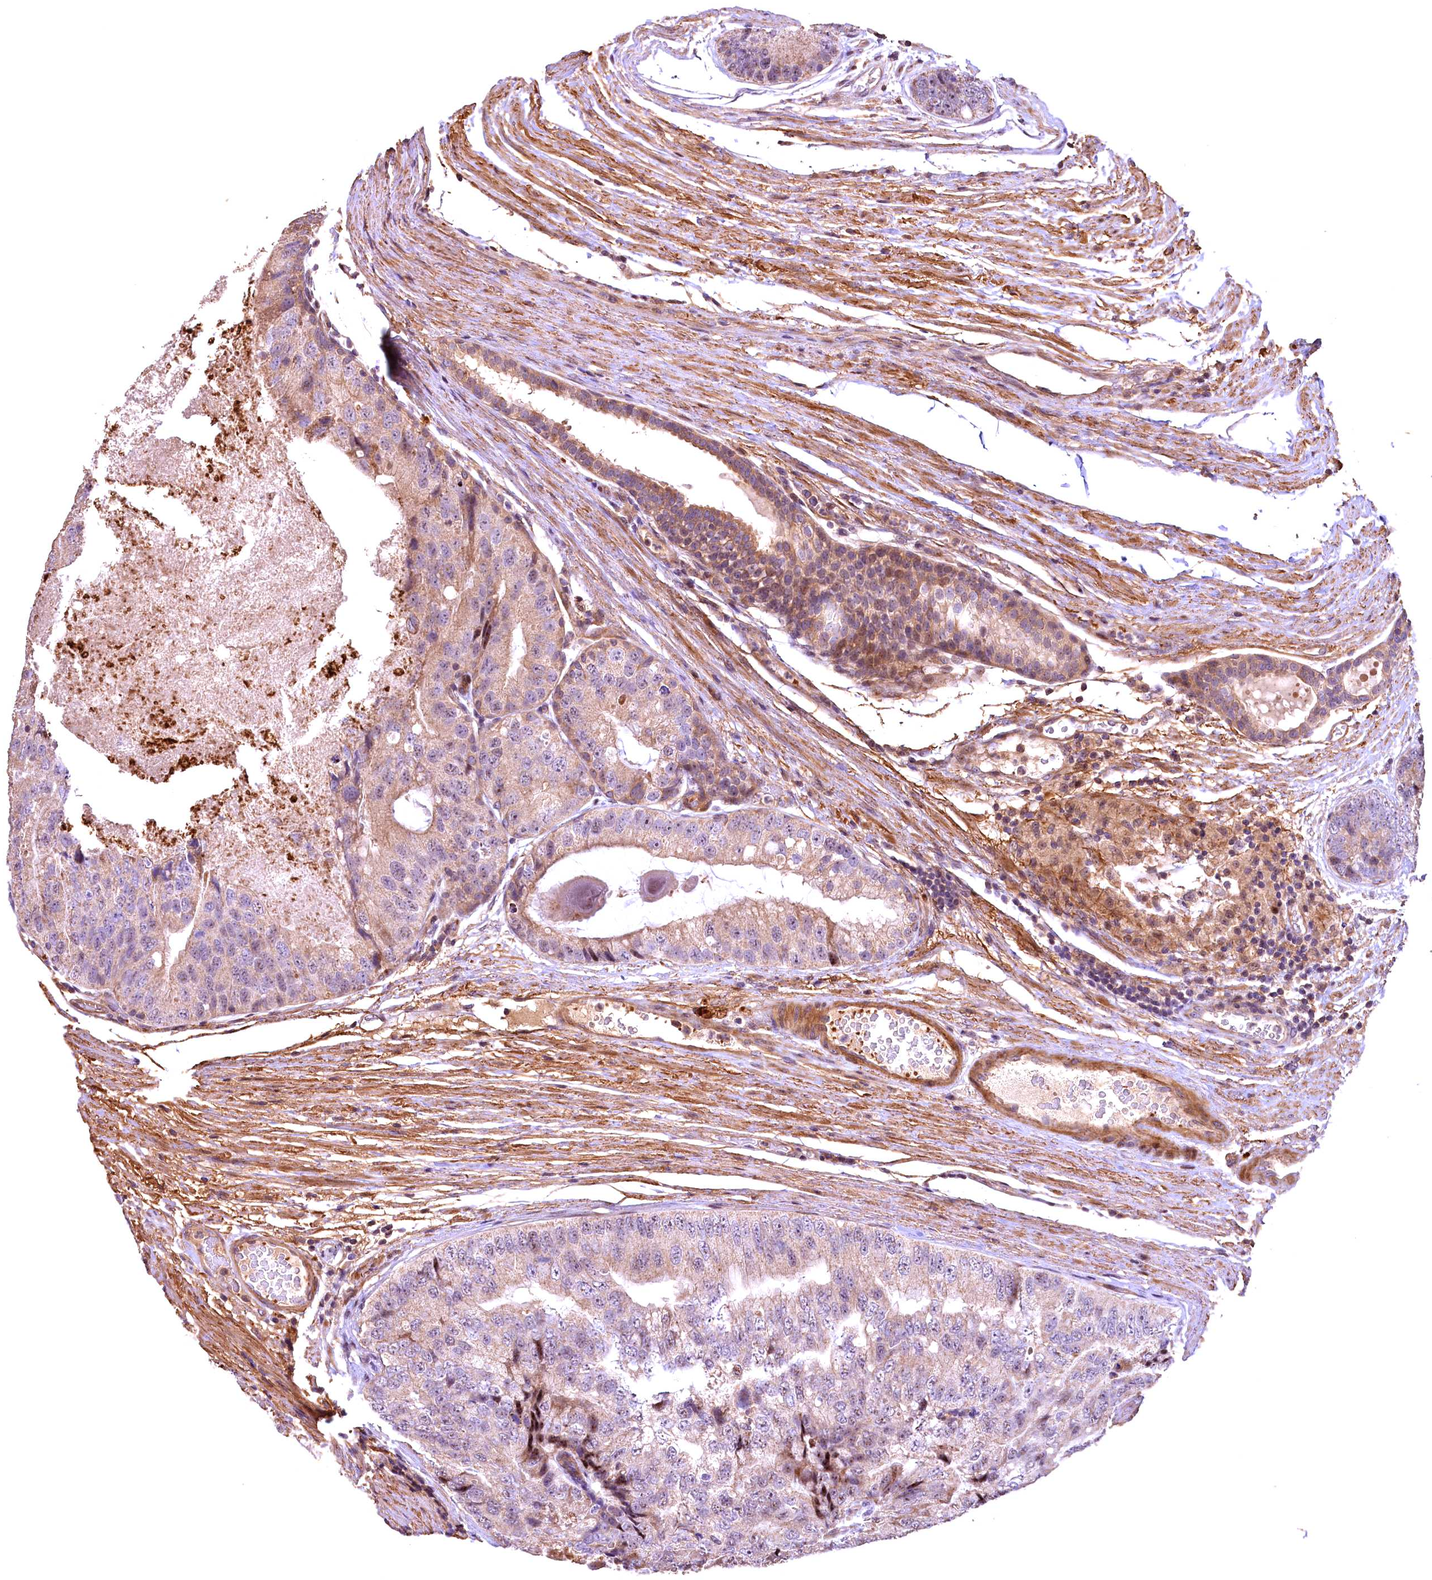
{"staining": {"intensity": "moderate", "quantity": "25%-75%", "location": "cytoplasmic/membranous"}, "tissue": "prostate cancer", "cell_type": "Tumor cells", "image_type": "cancer", "snomed": [{"axis": "morphology", "description": "Adenocarcinoma, High grade"}, {"axis": "topography", "description": "Prostate"}], "caption": "A high-resolution photomicrograph shows IHC staining of prostate cancer (high-grade adenocarcinoma), which exhibits moderate cytoplasmic/membranous staining in approximately 25%-75% of tumor cells.", "gene": "FUZ", "patient": {"sex": "male", "age": 70}}